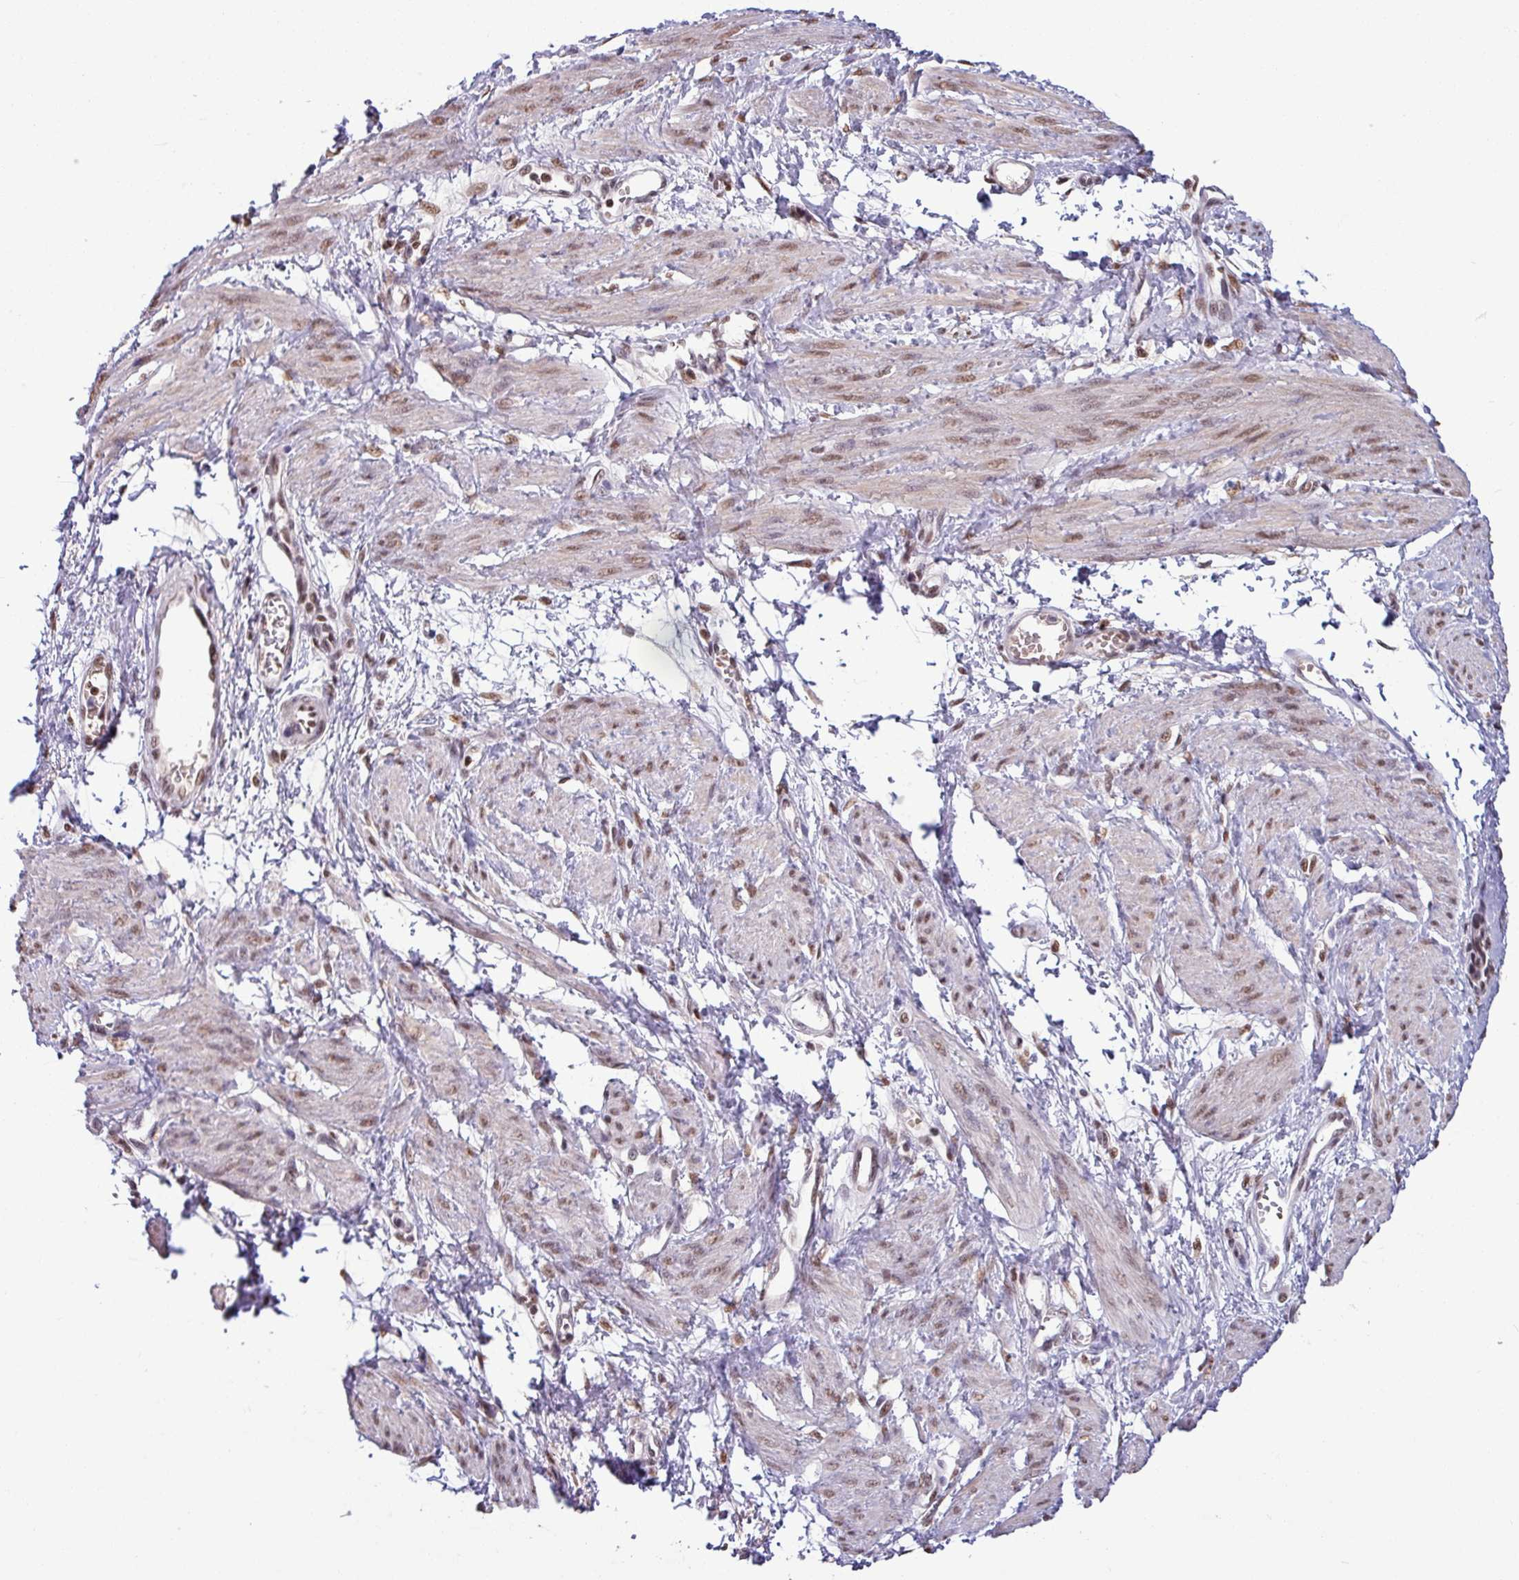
{"staining": {"intensity": "moderate", "quantity": ">75%", "location": "nuclear"}, "tissue": "smooth muscle", "cell_type": "Smooth muscle cells", "image_type": "normal", "snomed": [{"axis": "morphology", "description": "Normal tissue, NOS"}, {"axis": "topography", "description": "Smooth muscle"}, {"axis": "topography", "description": "Uterus"}], "caption": "Human smooth muscle stained with a brown dye demonstrates moderate nuclear positive staining in about >75% of smooth muscle cells.", "gene": "TDG", "patient": {"sex": "female", "age": 39}}